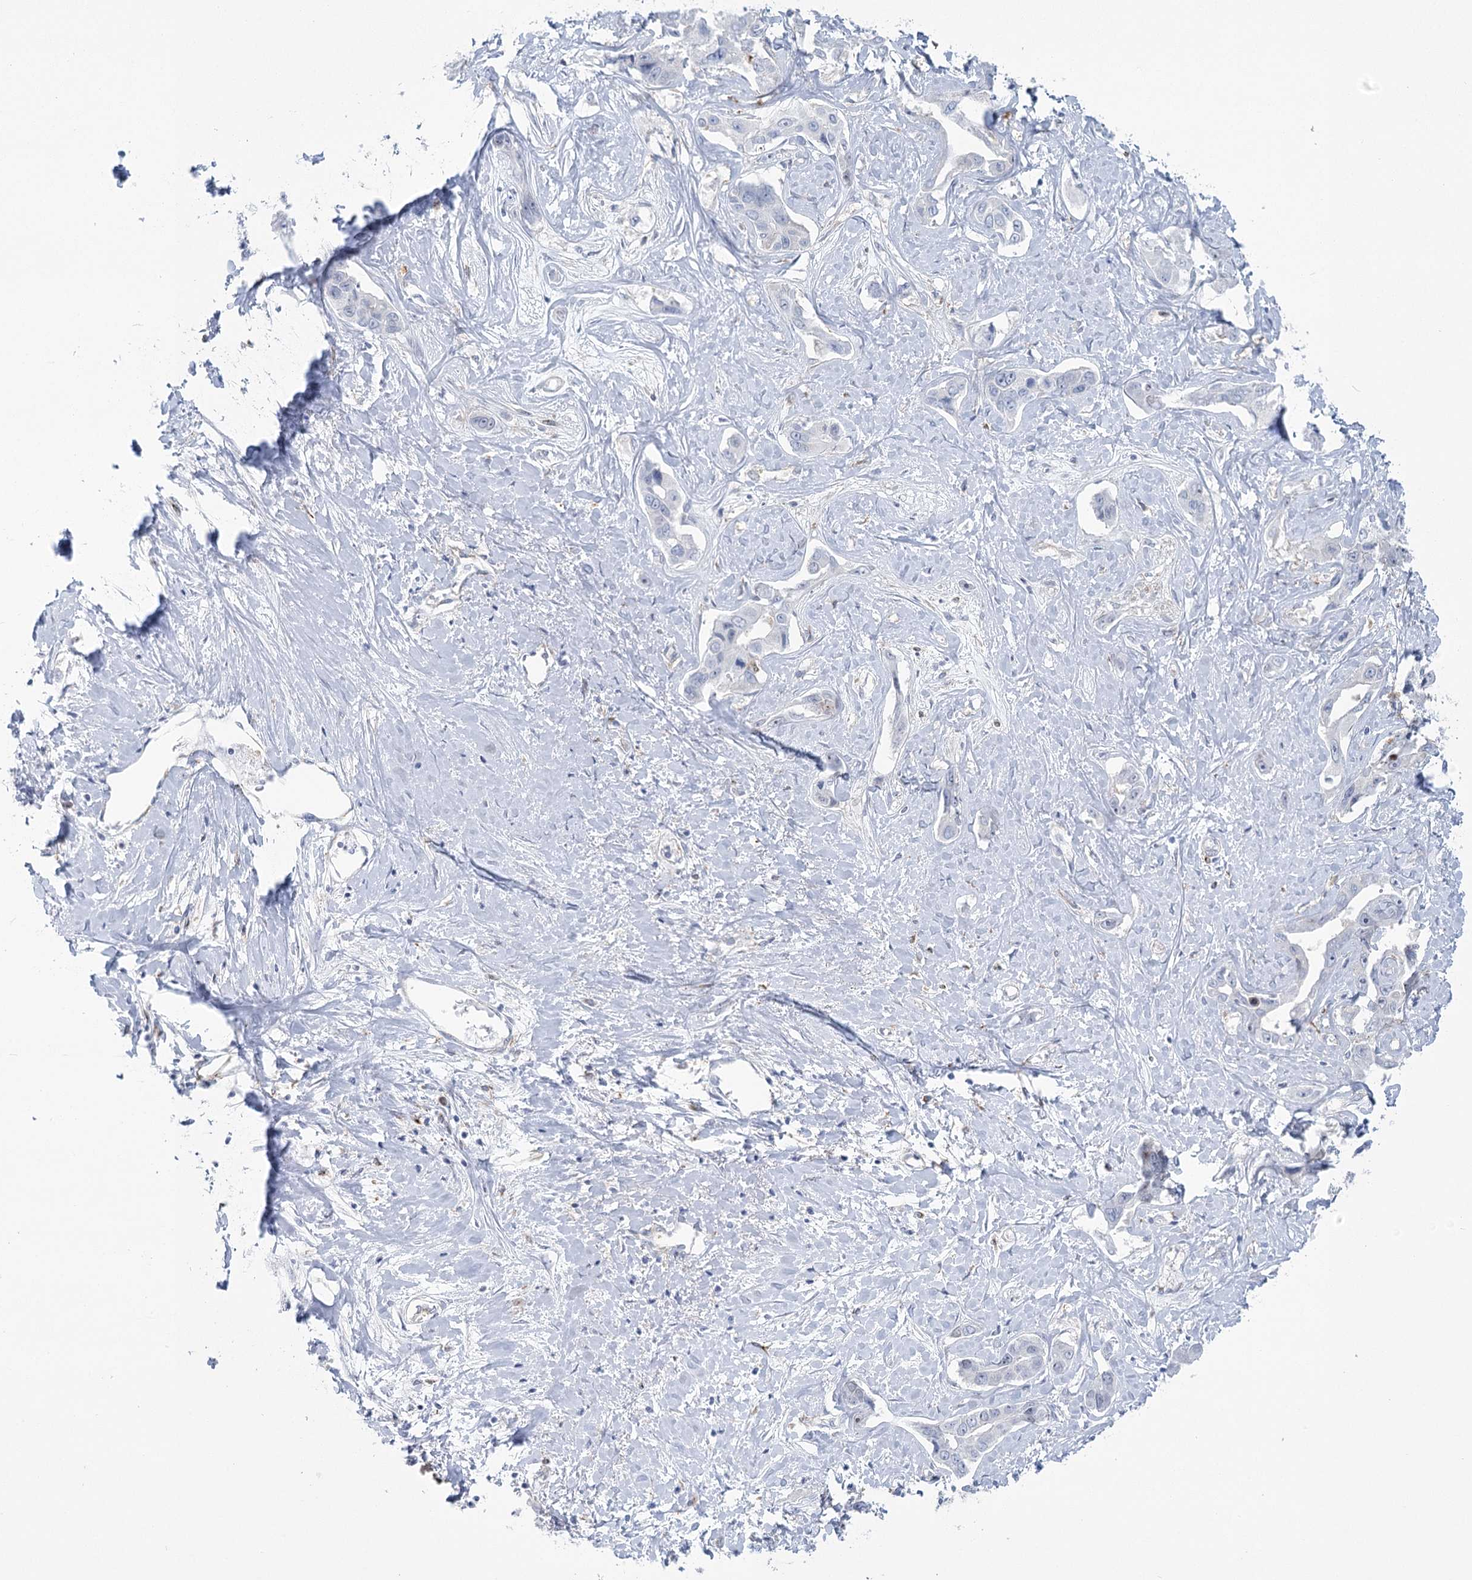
{"staining": {"intensity": "negative", "quantity": "none", "location": "none"}, "tissue": "liver cancer", "cell_type": "Tumor cells", "image_type": "cancer", "snomed": [{"axis": "morphology", "description": "Cholangiocarcinoma"}, {"axis": "topography", "description": "Liver"}], "caption": "This is a image of immunohistochemistry staining of liver cholangiocarcinoma, which shows no expression in tumor cells.", "gene": "CCDC88A", "patient": {"sex": "male", "age": 59}}